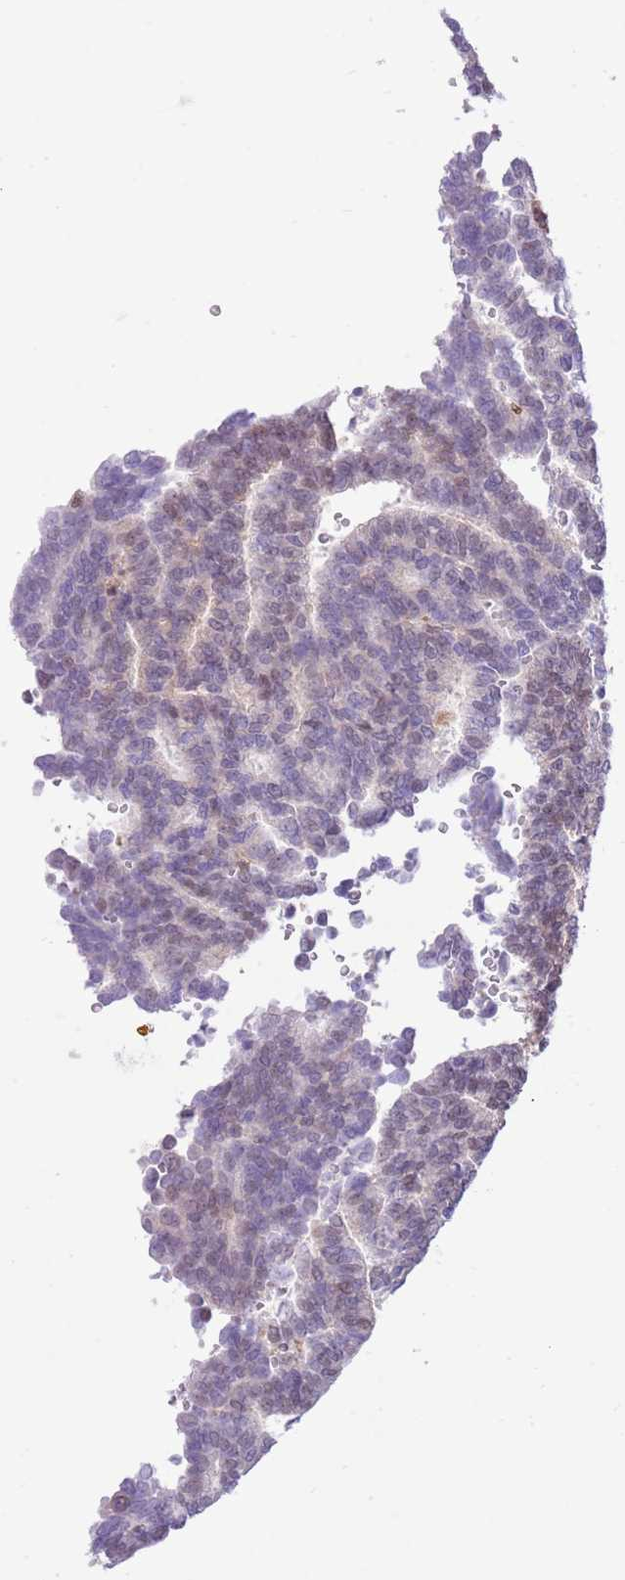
{"staining": {"intensity": "negative", "quantity": "none", "location": "none"}, "tissue": "thyroid cancer", "cell_type": "Tumor cells", "image_type": "cancer", "snomed": [{"axis": "morphology", "description": "Papillary adenocarcinoma, NOS"}, {"axis": "topography", "description": "Thyroid gland"}], "caption": "DAB immunohistochemical staining of papillary adenocarcinoma (thyroid) reveals no significant expression in tumor cells. (Stains: DAB immunohistochemistry with hematoxylin counter stain, Microscopy: brightfield microscopy at high magnification).", "gene": "NSFL1C", "patient": {"sex": "female", "age": 35}}